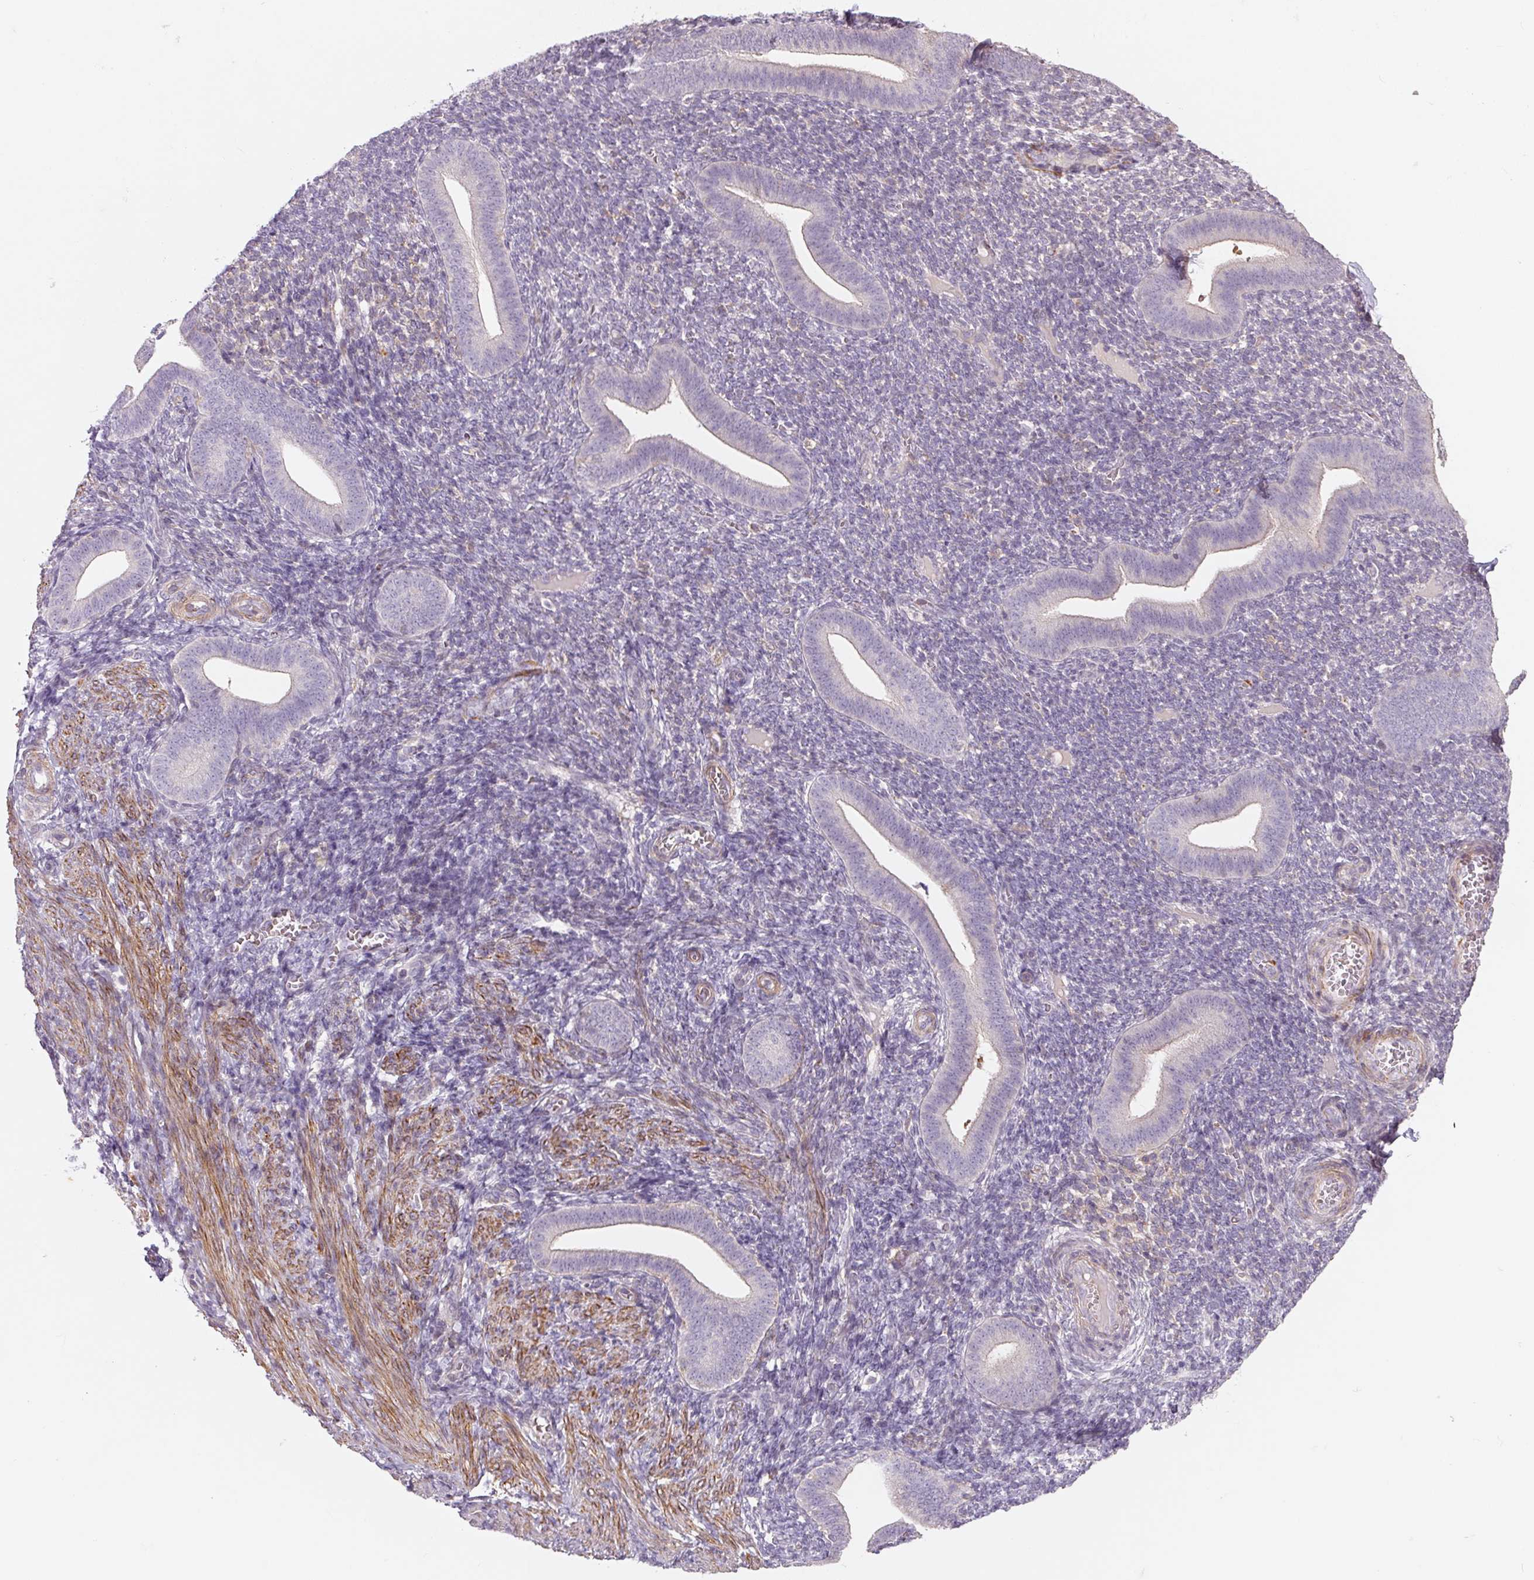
{"staining": {"intensity": "negative", "quantity": "none", "location": "none"}, "tissue": "endometrium", "cell_type": "Cells in endometrial stroma", "image_type": "normal", "snomed": [{"axis": "morphology", "description": "Normal tissue, NOS"}, {"axis": "topography", "description": "Endometrium"}], "caption": "IHC photomicrograph of benign endometrium: human endometrium stained with DAB reveals no significant protein positivity in cells in endometrial stroma.", "gene": "KCNK15", "patient": {"sex": "female", "age": 25}}